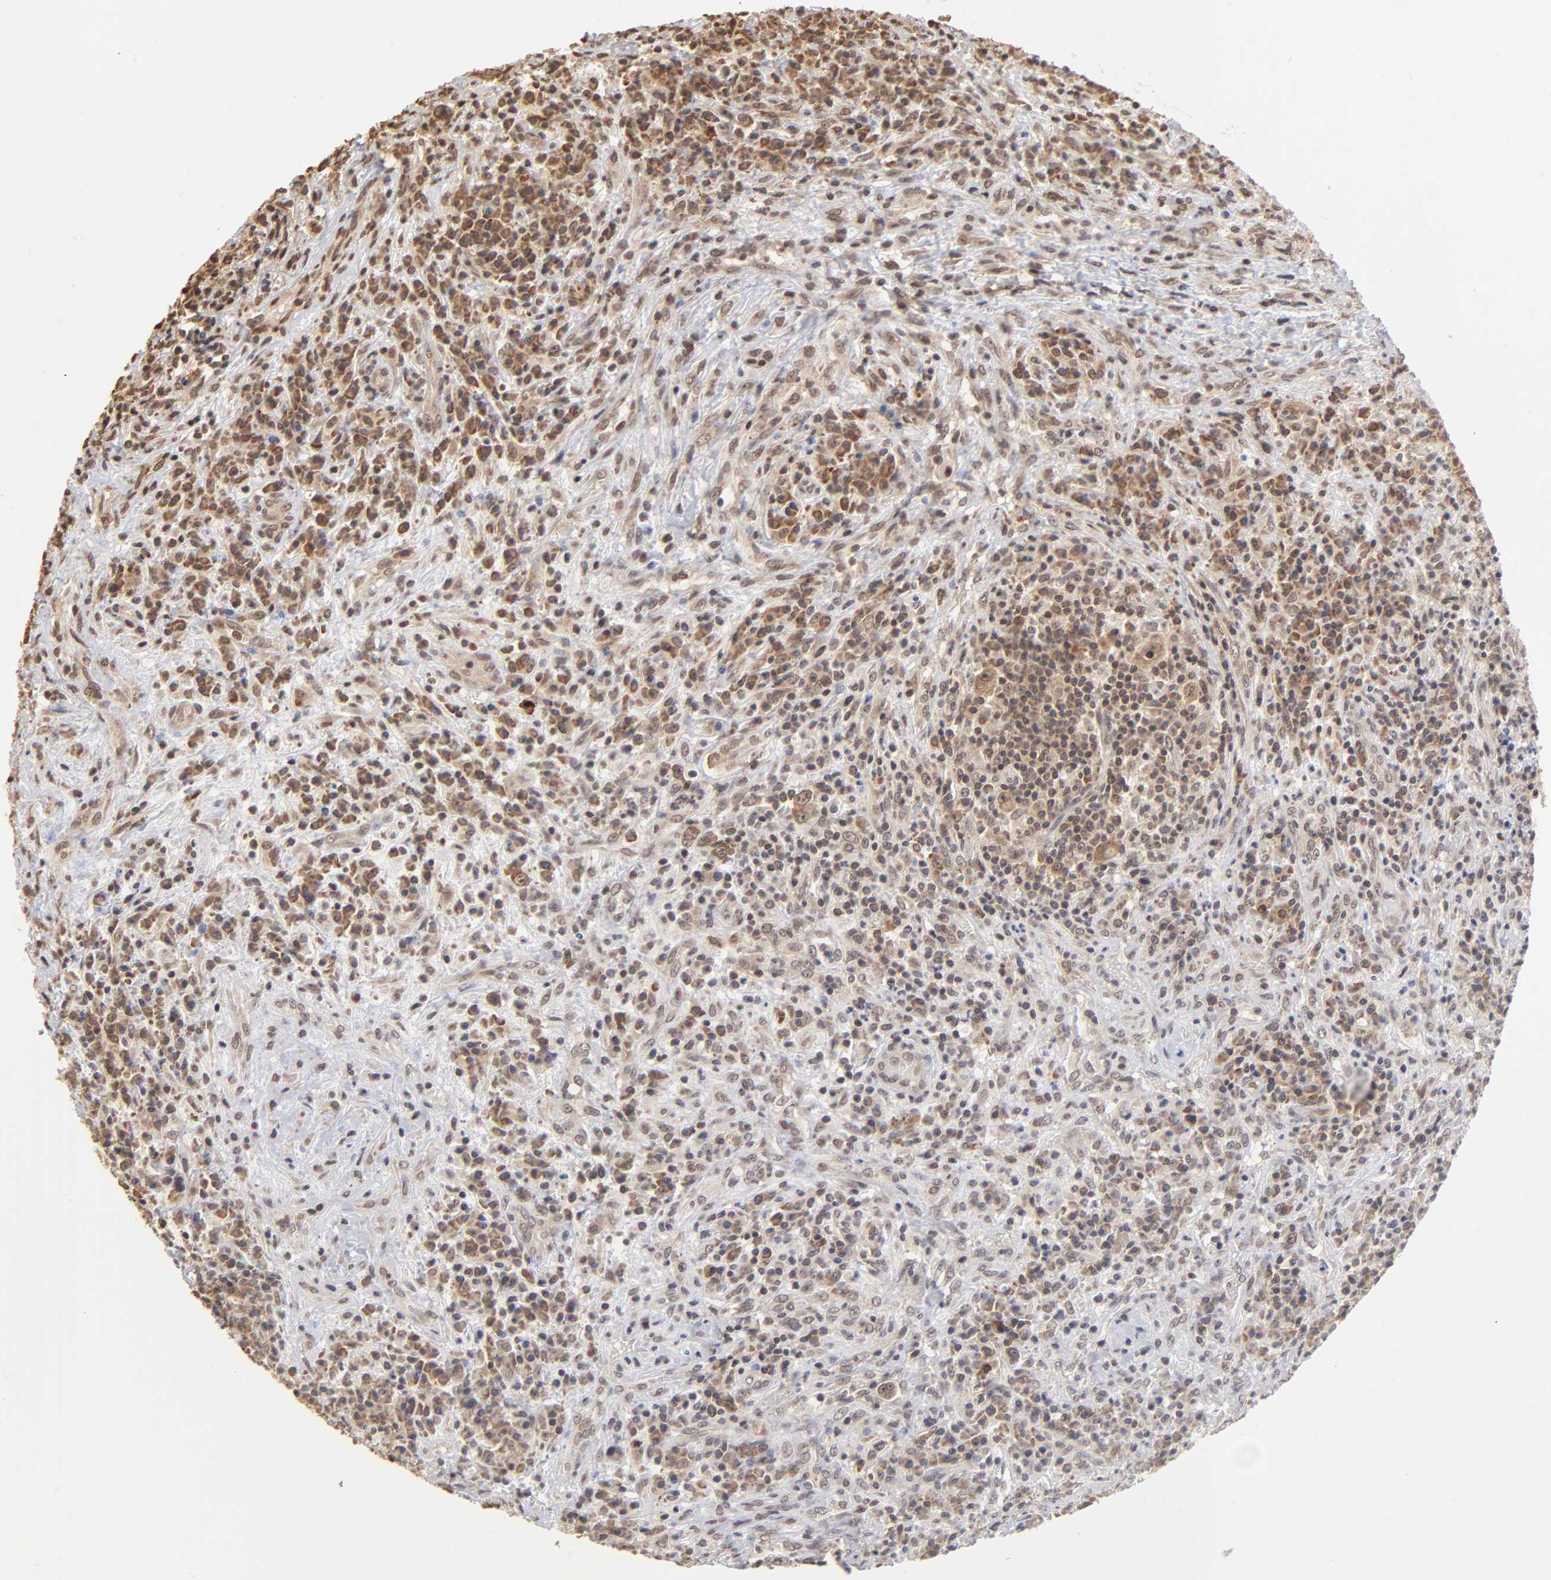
{"staining": {"intensity": "weak", "quantity": "25%-75%", "location": "nuclear"}, "tissue": "lymphoma", "cell_type": "Tumor cells", "image_type": "cancer", "snomed": [{"axis": "morphology", "description": "Hodgkin's disease, NOS"}, {"axis": "topography", "description": "Lymph node"}], "caption": "Hodgkin's disease stained with DAB IHC reveals low levels of weak nuclear positivity in about 25%-75% of tumor cells. (Stains: DAB in brown, nuclei in blue, Microscopy: brightfield microscopy at high magnification).", "gene": "BRPF1", "patient": {"sex": "female", "age": 25}}